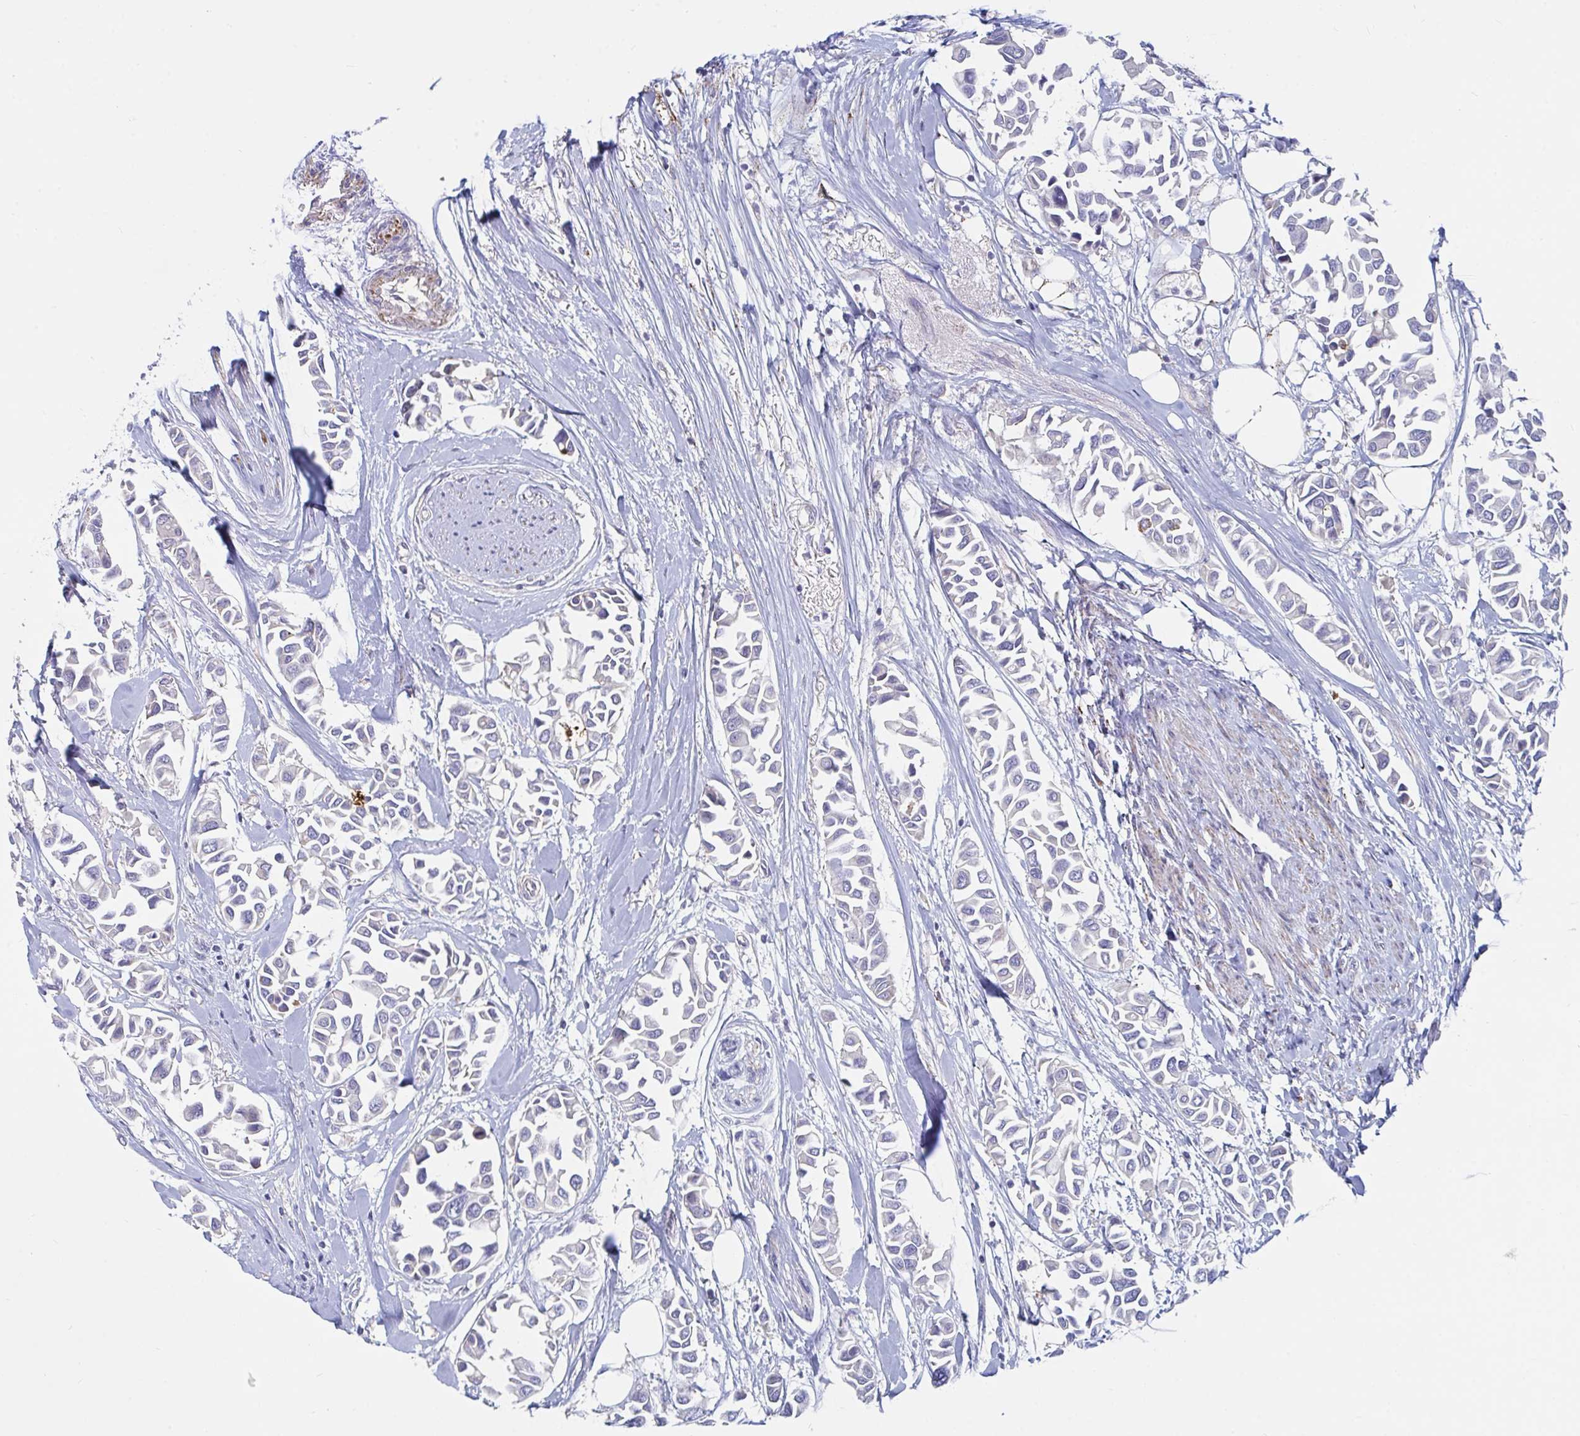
{"staining": {"intensity": "negative", "quantity": "none", "location": "none"}, "tissue": "breast cancer", "cell_type": "Tumor cells", "image_type": "cancer", "snomed": [{"axis": "morphology", "description": "Duct carcinoma"}, {"axis": "topography", "description": "Breast"}], "caption": "The histopathology image shows no staining of tumor cells in intraductal carcinoma (breast).", "gene": "FAM156B", "patient": {"sex": "female", "age": 54}}